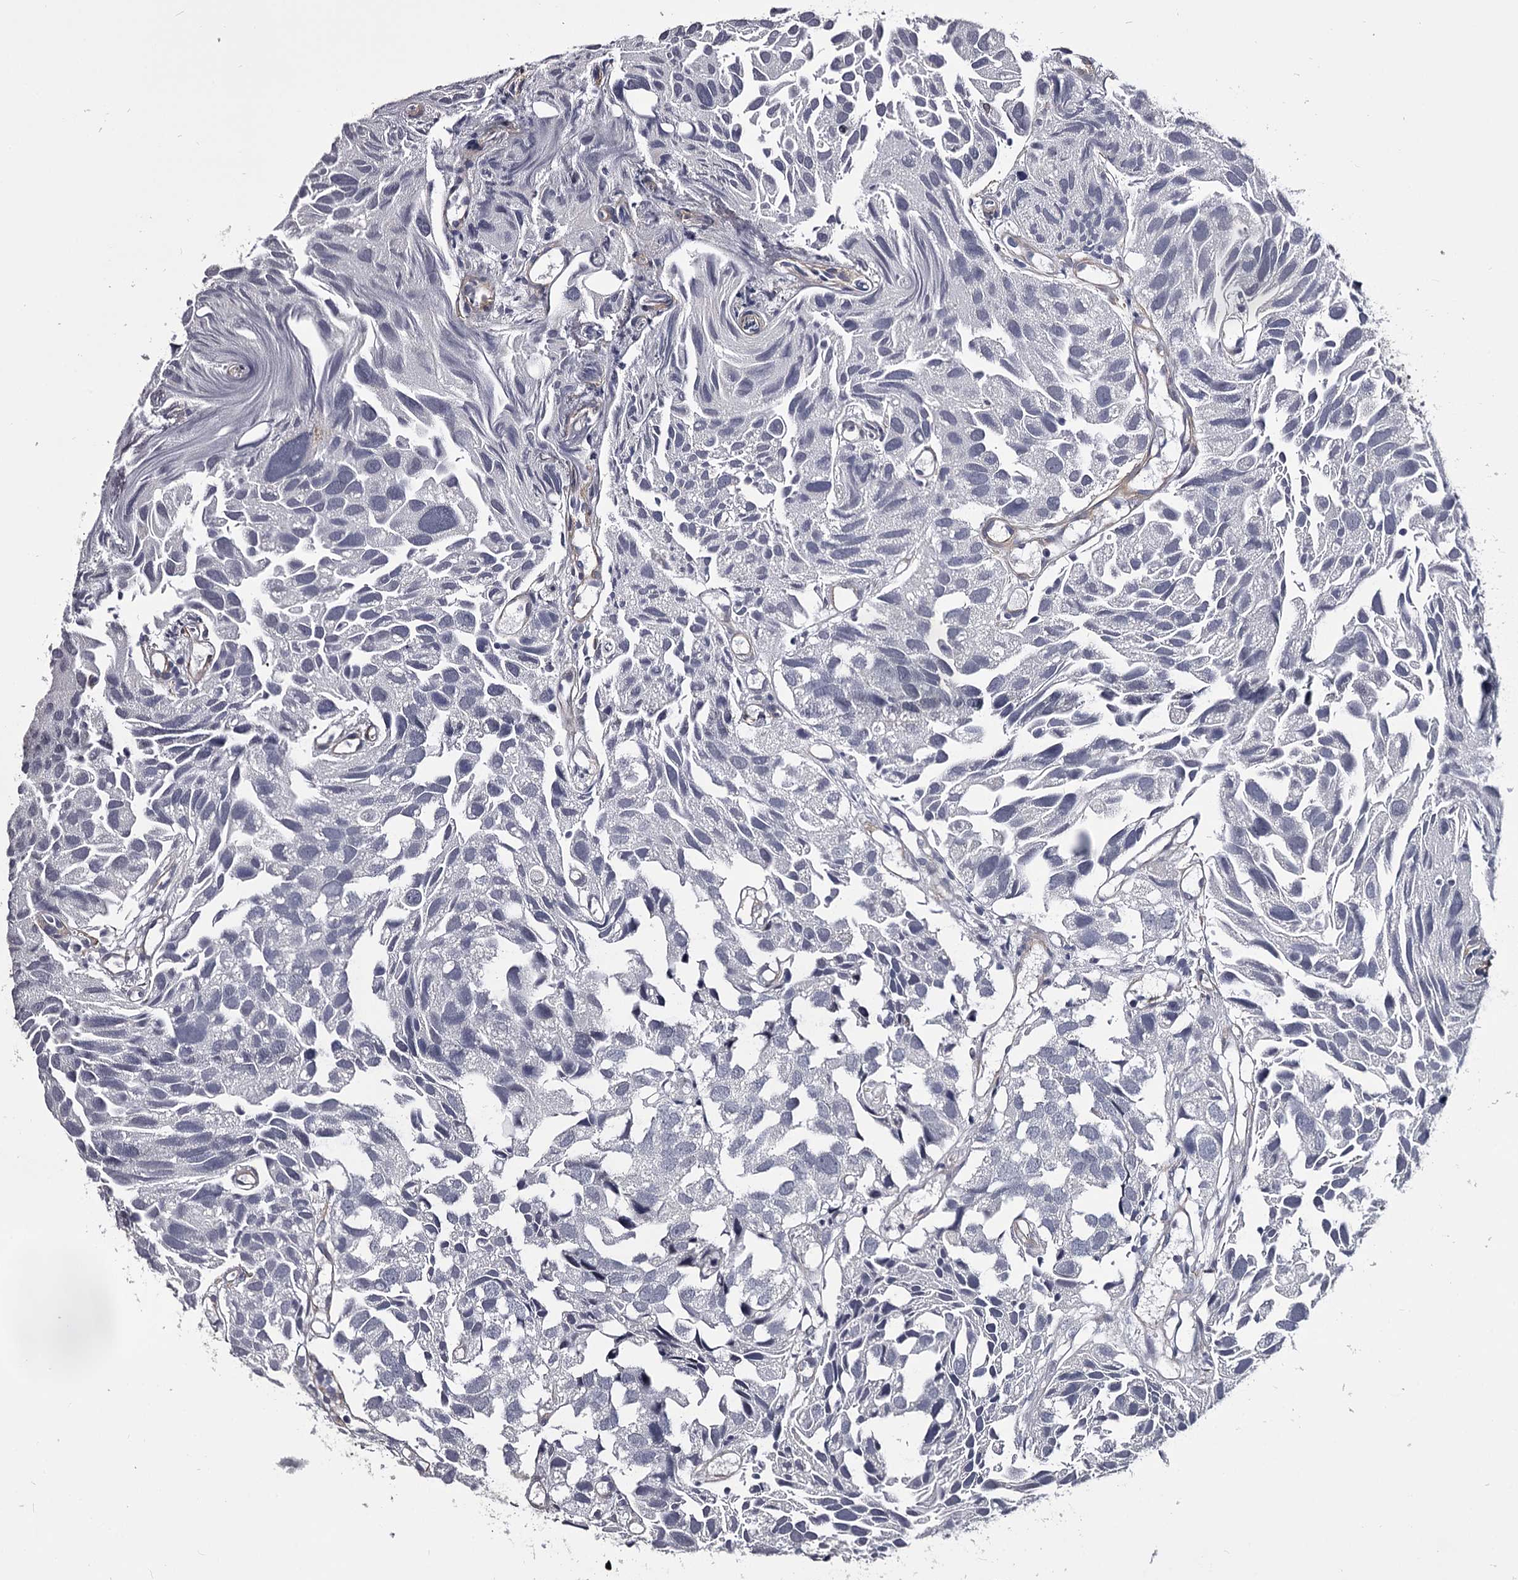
{"staining": {"intensity": "negative", "quantity": "none", "location": "none"}, "tissue": "urothelial cancer", "cell_type": "Tumor cells", "image_type": "cancer", "snomed": [{"axis": "morphology", "description": "Urothelial carcinoma, High grade"}, {"axis": "topography", "description": "Urinary bladder"}], "caption": "IHC micrograph of high-grade urothelial carcinoma stained for a protein (brown), which demonstrates no expression in tumor cells.", "gene": "OVOL2", "patient": {"sex": "female", "age": 75}}